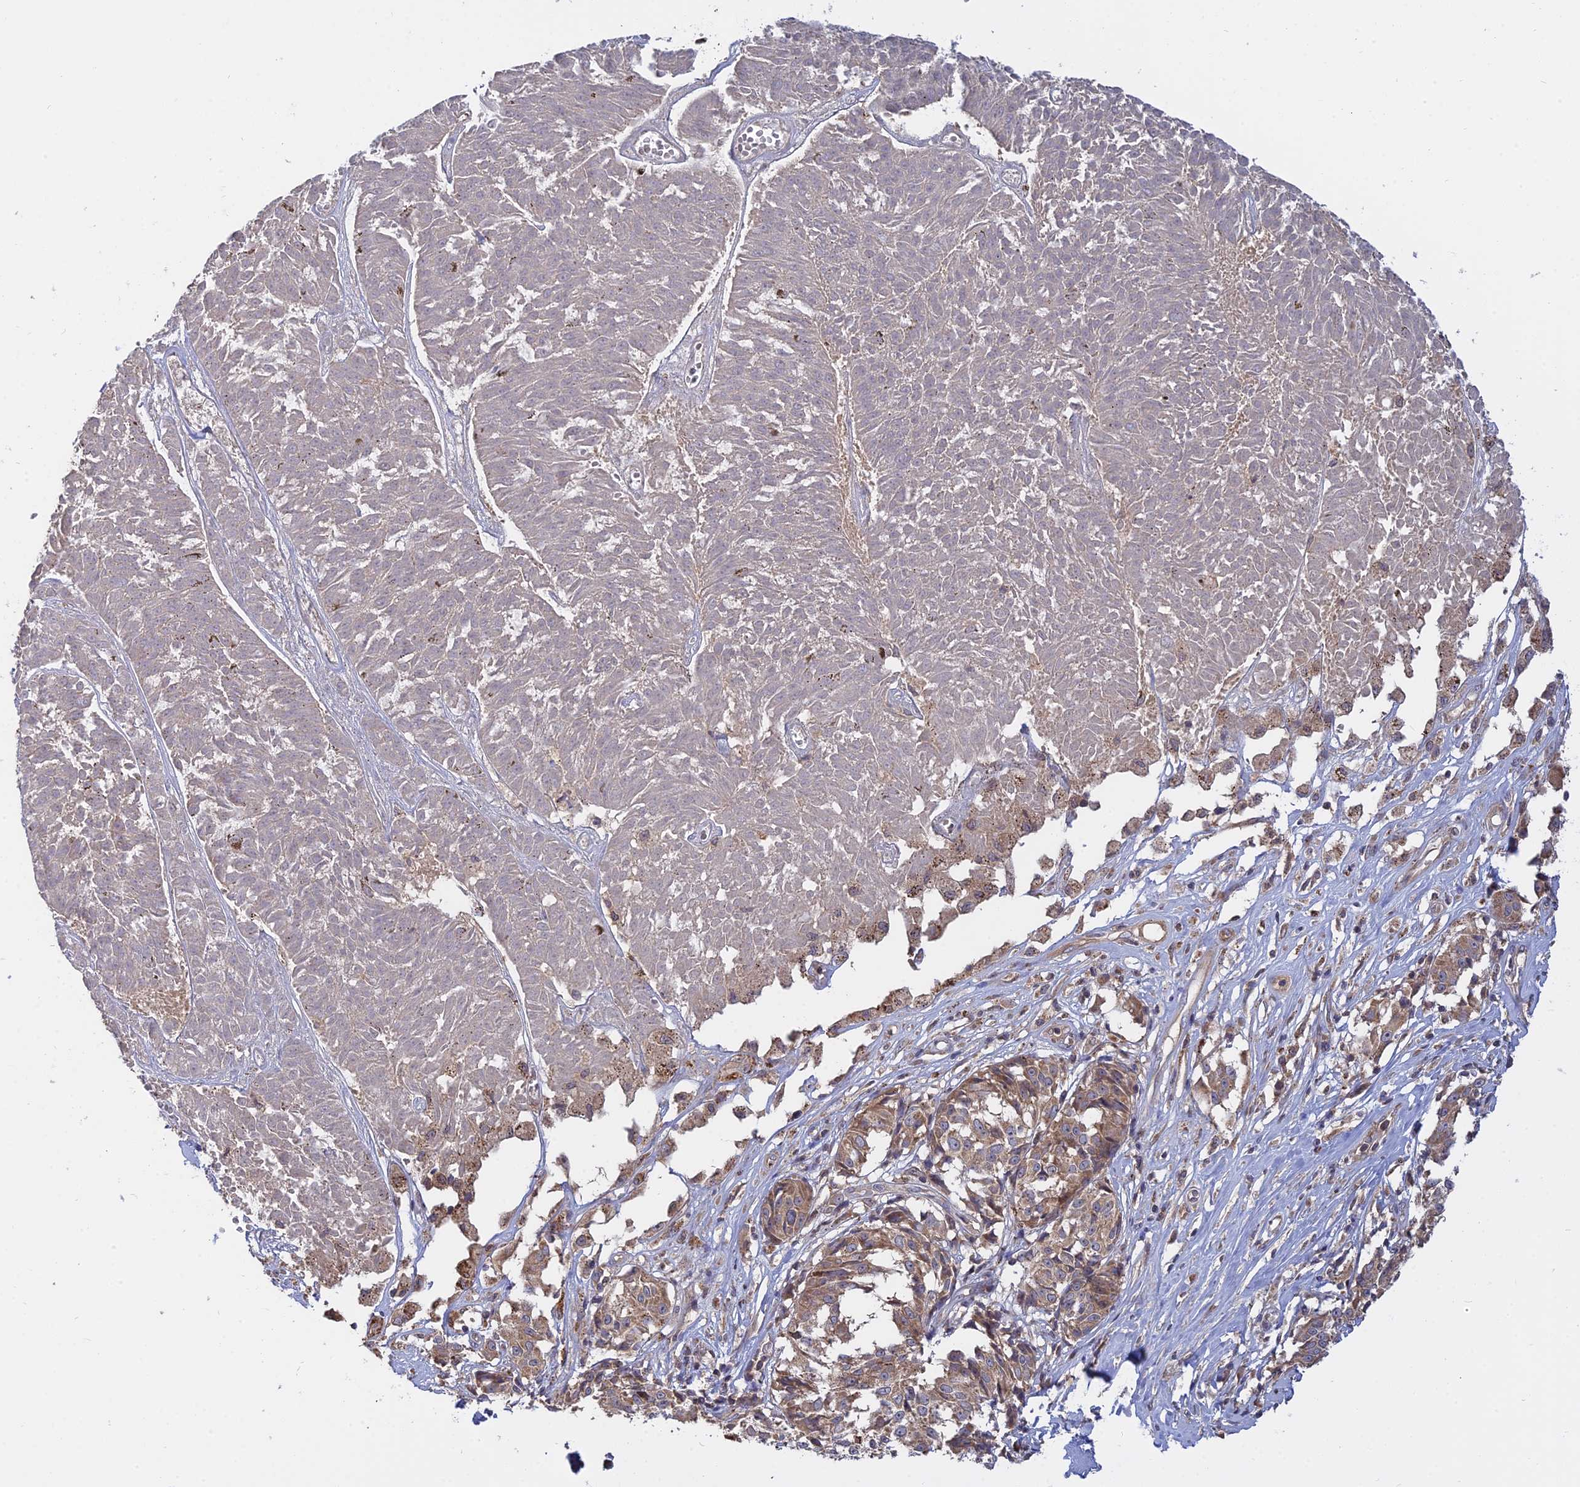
{"staining": {"intensity": "weak", "quantity": ">75%", "location": "cytoplasmic/membranous"}, "tissue": "melanoma", "cell_type": "Tumor cells", "image_type": "cancer", "snomed": [{"axis": "morphology", "description": "Malignant melanoma, NOS"}, {"axis": "topography", "description": "Skin"}], "caption": "Protein staining of melanoma tissue exhibits weak cytoplasmic/membranous expression in about >75% of tumor cells.", "gene": "IL21R", "patient": {"sex": "female", "age": 72}}